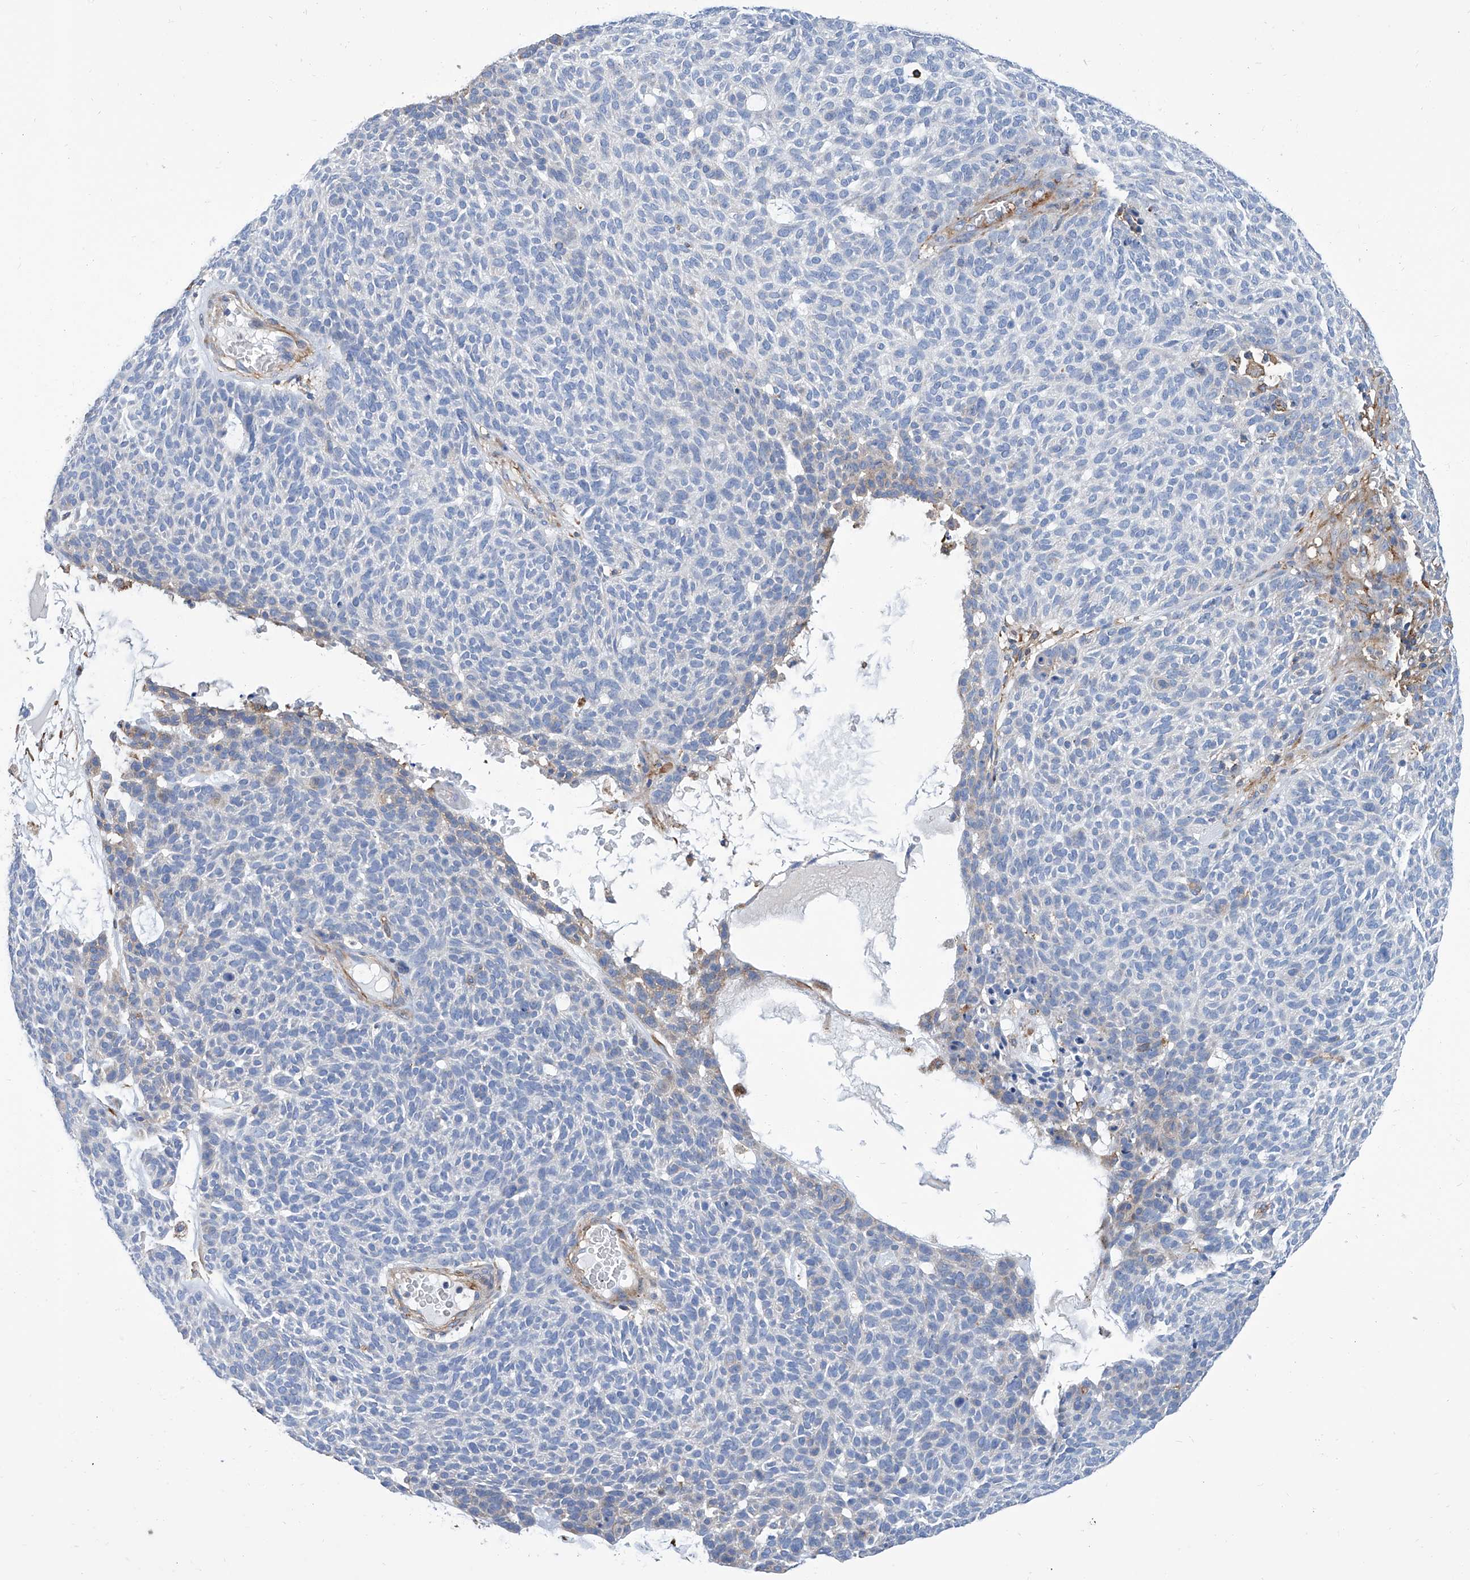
{"staining": {"intensity": "negative", "quantity": "none", "location": "none"}, "tissue": "skin cancer", "cell_type": "Tumor cells", "image_type": "cancer", "snomed": [{"axis": "morphology", "description": "Squamous cell carcinoma, NOS"}, {"axis": "topography", "description": "Skin"}], "caption": "Tumor cells show no significant expression in skin cancer (squamous cell carcinoma).", "gene": "GPT", "patient": {"sex": "female", "age": 90}}